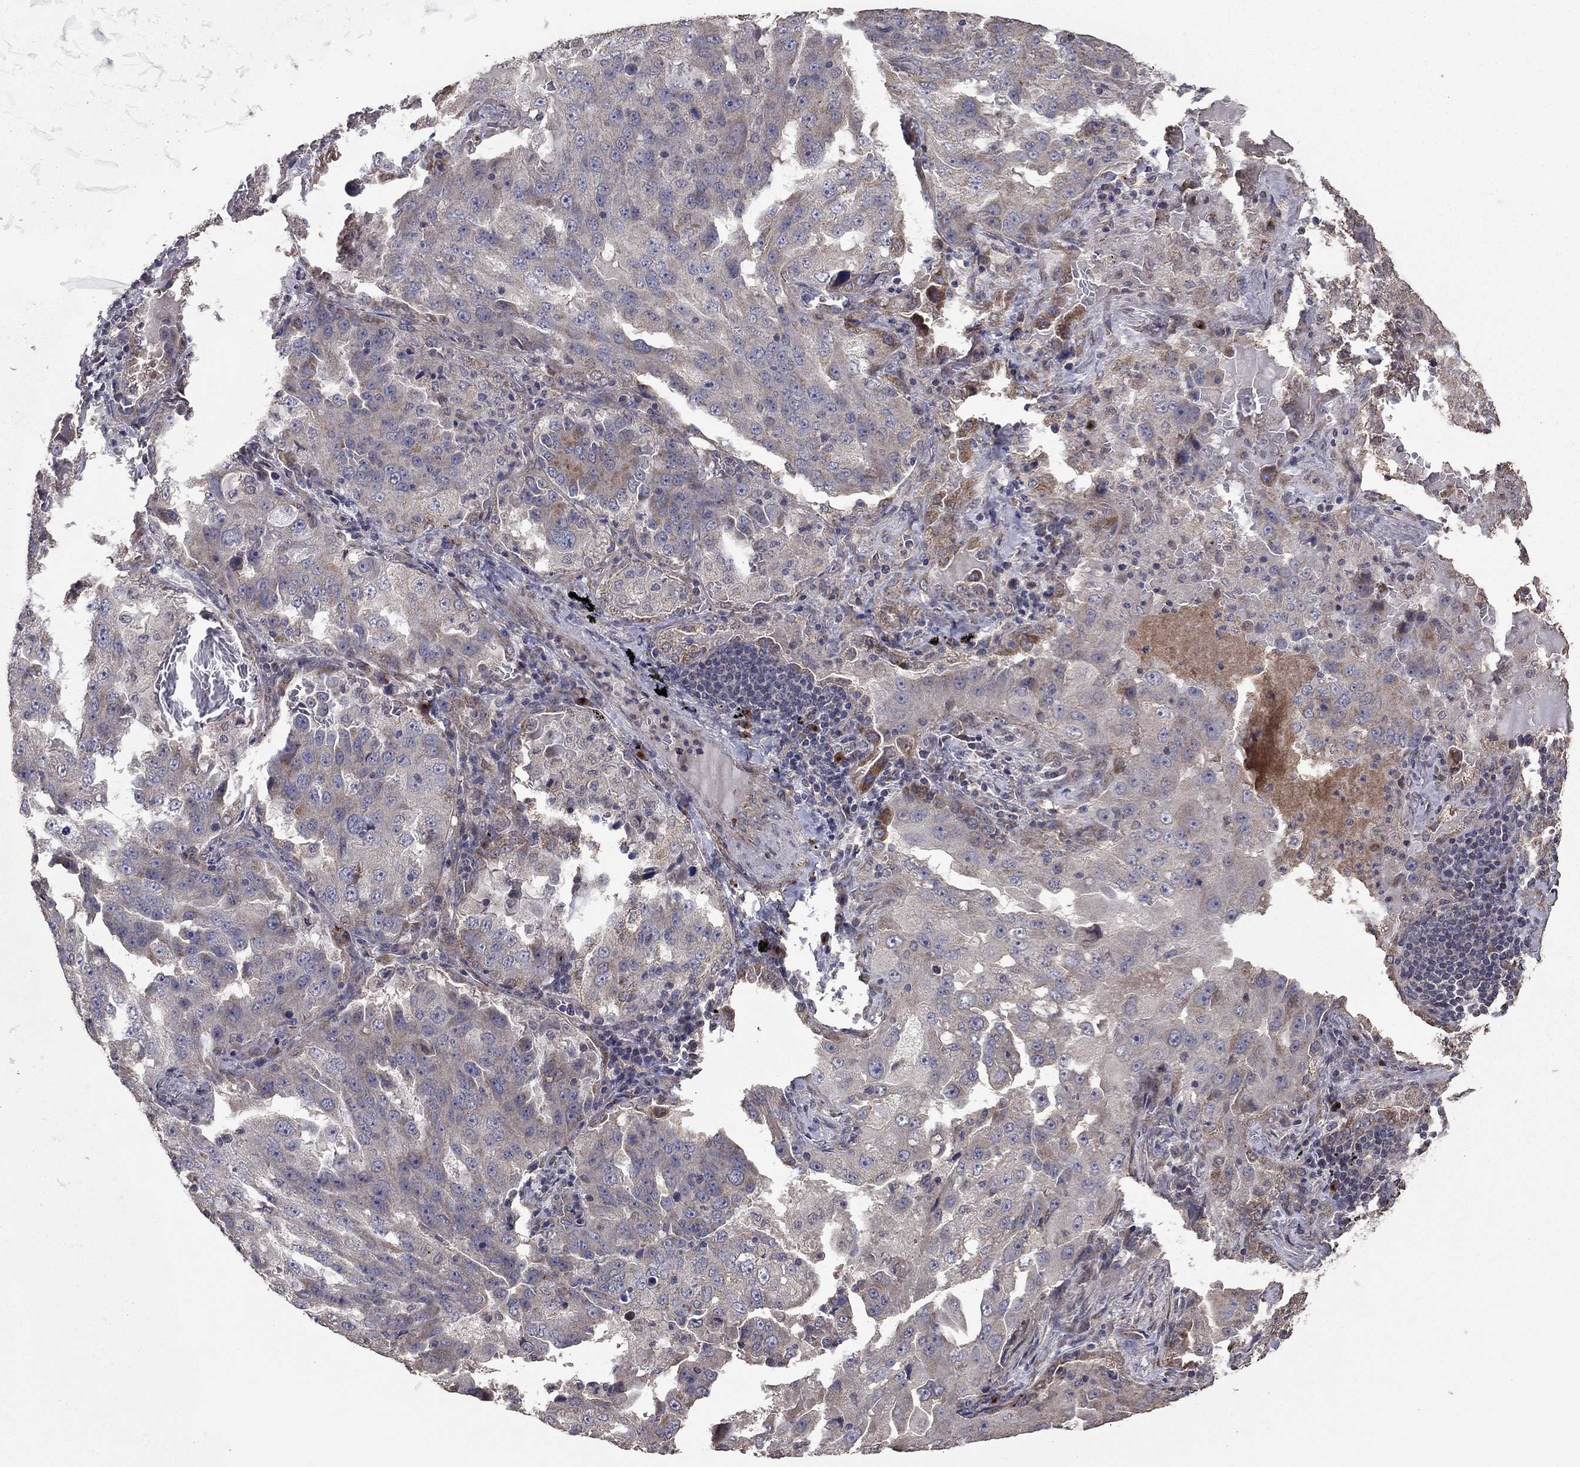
{"staining": {"intensity": "weak", "quantity": "<25%", "location": "cytoplasmic/membranous"}, "tissue": "lung cancer", "cell_type": "Tumor cells", "image_type": "cancer", "snomed": [{"axis": "morphology", "description": "Adenocarcinoma, NOS"}, {"axis": "topography", "description": "Lung"}], "caption": "Human lung cancer stained for a protein using immunohistochemistry (IHC) demonstrates no staining in tumor cells.", "gene": "FLT4", "patient": {"sex": "female", "age": 61}}